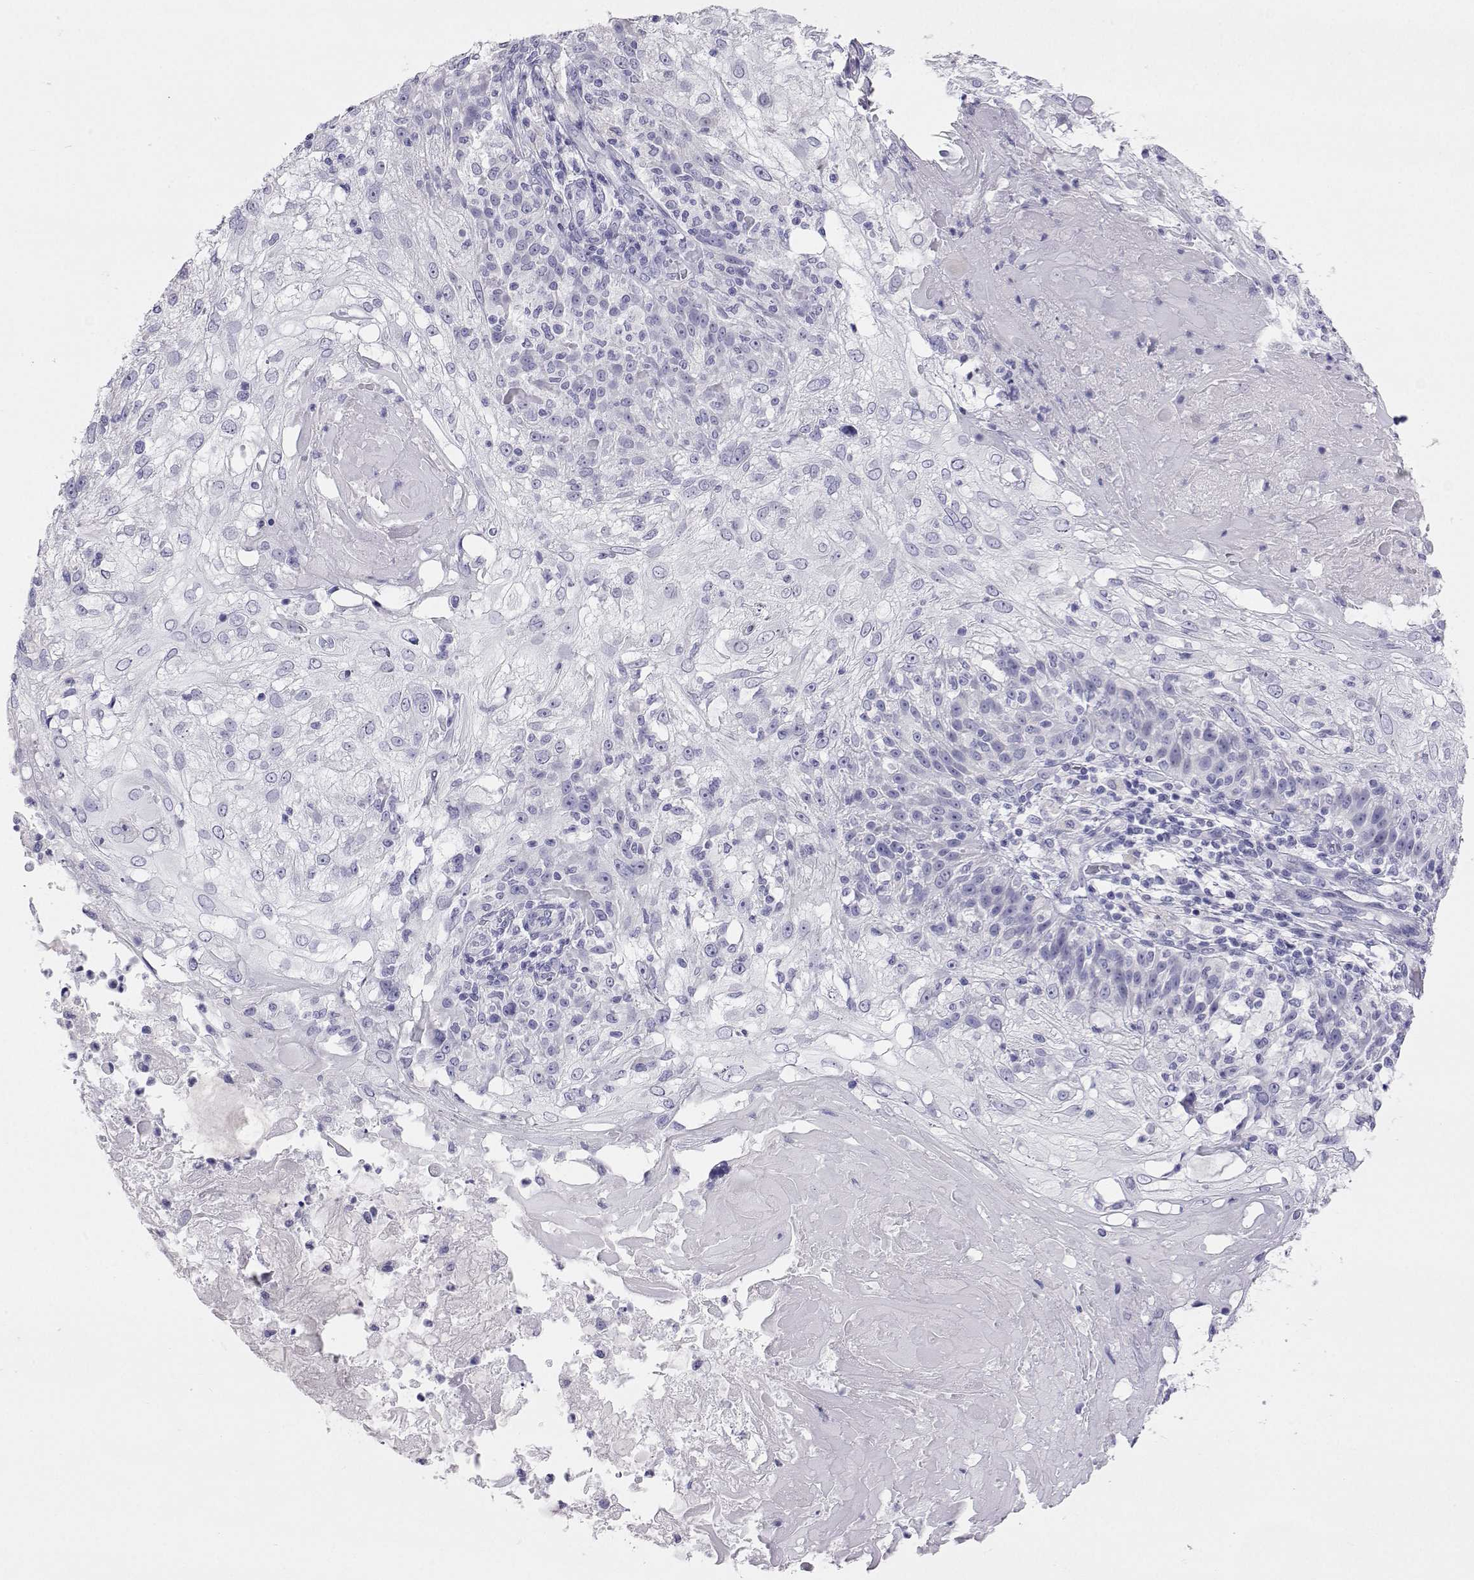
{"staining": {"intensity": "negative", "quantity": "none", "location": "none"}, "tissue": "skin cancer", "cell_type": "Tumor cells", "image_type": "cancer", "snomed": [{"axis": "morphology", "description": "Normal tissue, NOS"}, {"axis": "morphology", "description": "Squamous cell carcinoma, NOS"}, {"axis": "topography", "description": "Skin"}], "caption": "This is a micrograph of IHC staining of squamous cell carcinoma (skin), which shows no staining in tumor cells. (Immunohistochemistry, brightfield microscopy, high magnification).", "gene": "PLIN4", "patient": {"sex": "female", "age": 83}}